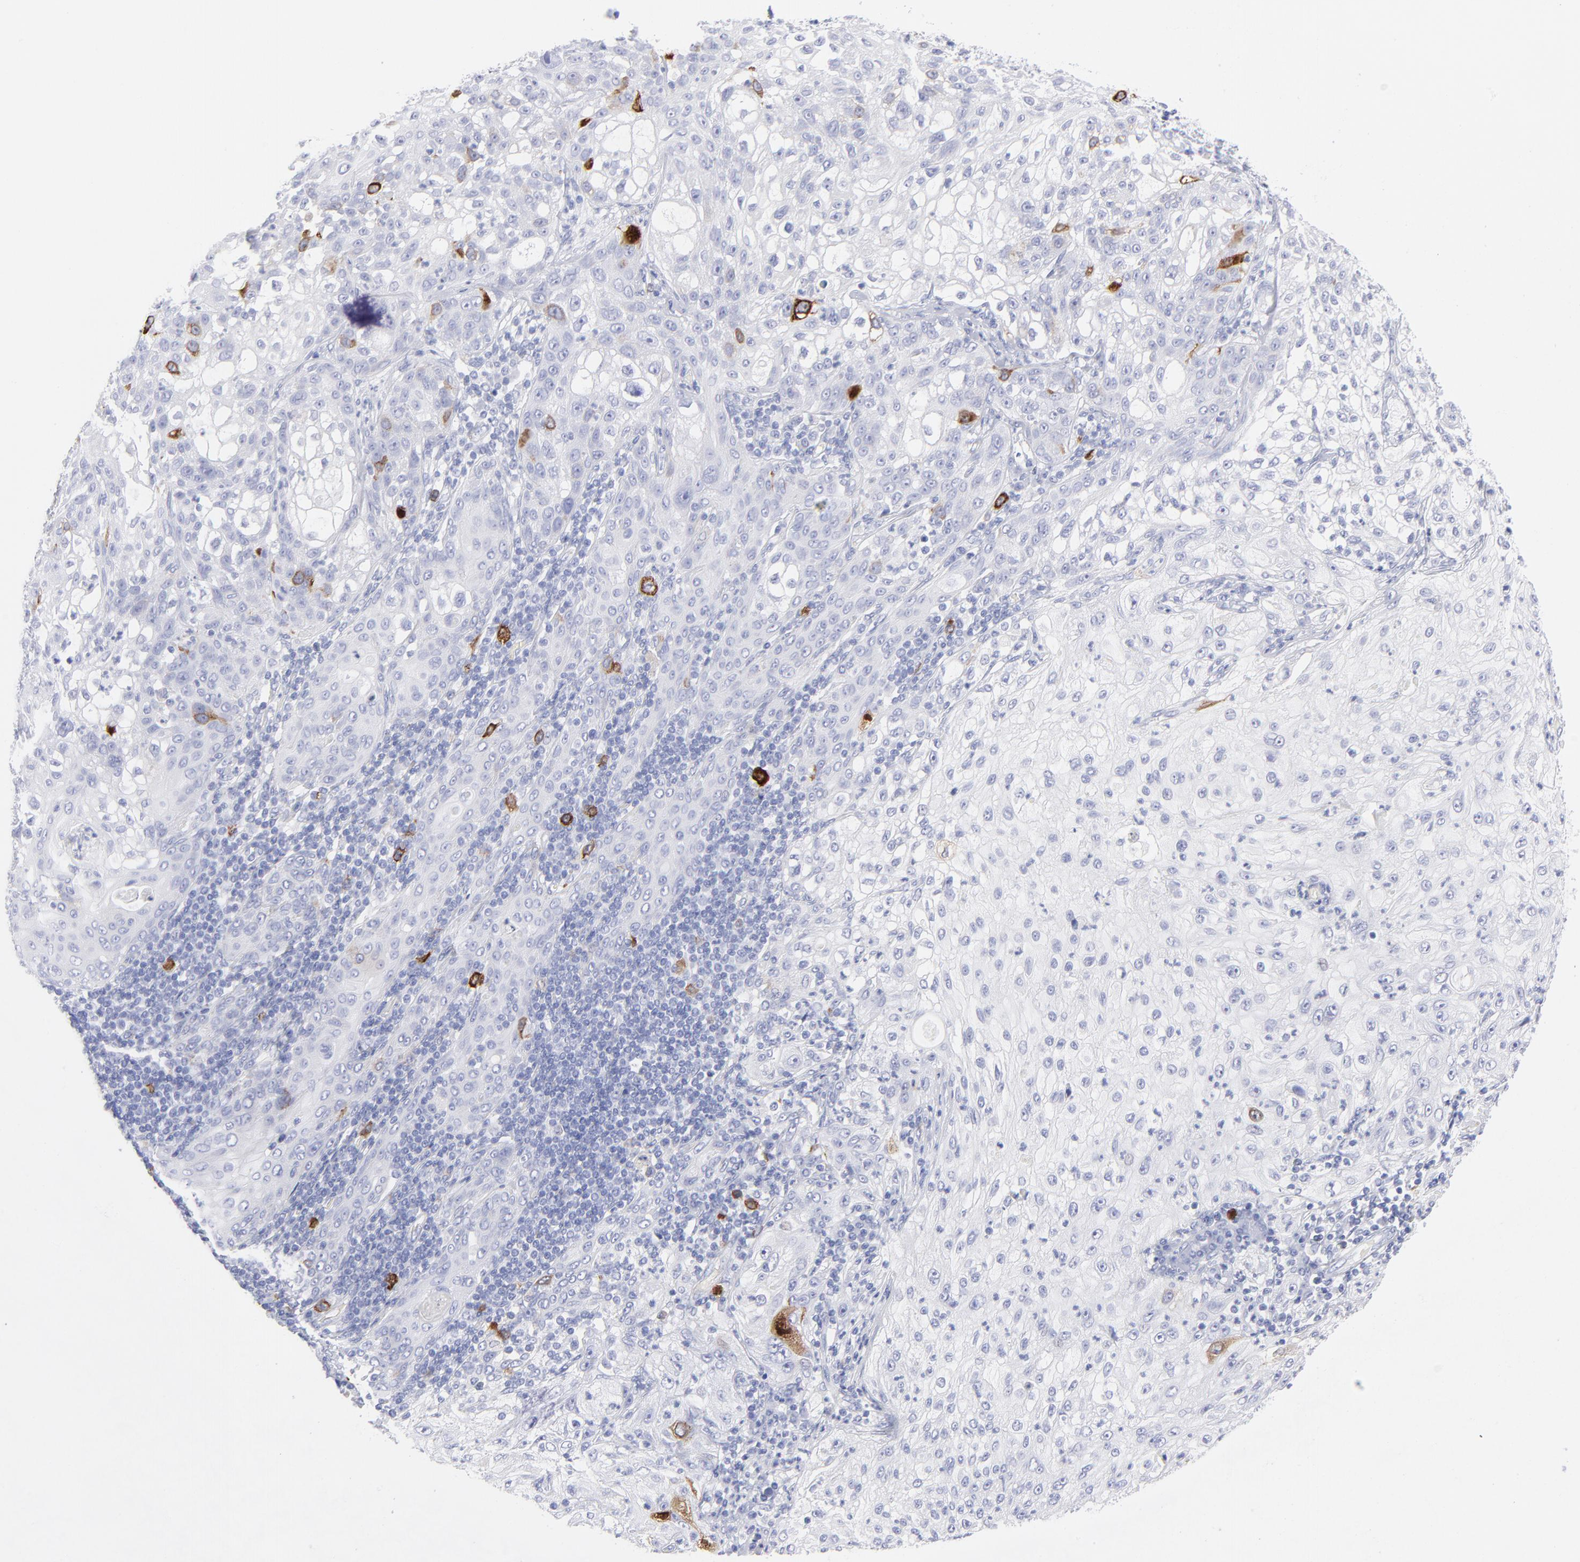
{"staining": {"intensity": "strong", "quantity": "<25%", "location": "cytoplasmic/membranous"}, "tissue": "lung cancer", "cell_type": "Tumor cells", "image_type": "cancer", "snomed": [{"axis": "morphology", "description": "Inflammation, NOS"}, {"axis": "morphology", "description": "Squamous cell carcinoma, NOS"}, {"axis": "topography", "description": "Lymph node"}, {"axis": "topography", "description": "Soft tissue"}, {"axis": "topography", "description": "Lung"}], "caption": "Strong cytoplasmic/membranous staining for a protein is present in about <25% of tumor cells of lung cancer (squamous cell carcinoma) using immunohistochemistry (IHC).", "gene": "CCNB1", "patient": {"sex": "male", "age": 66}}